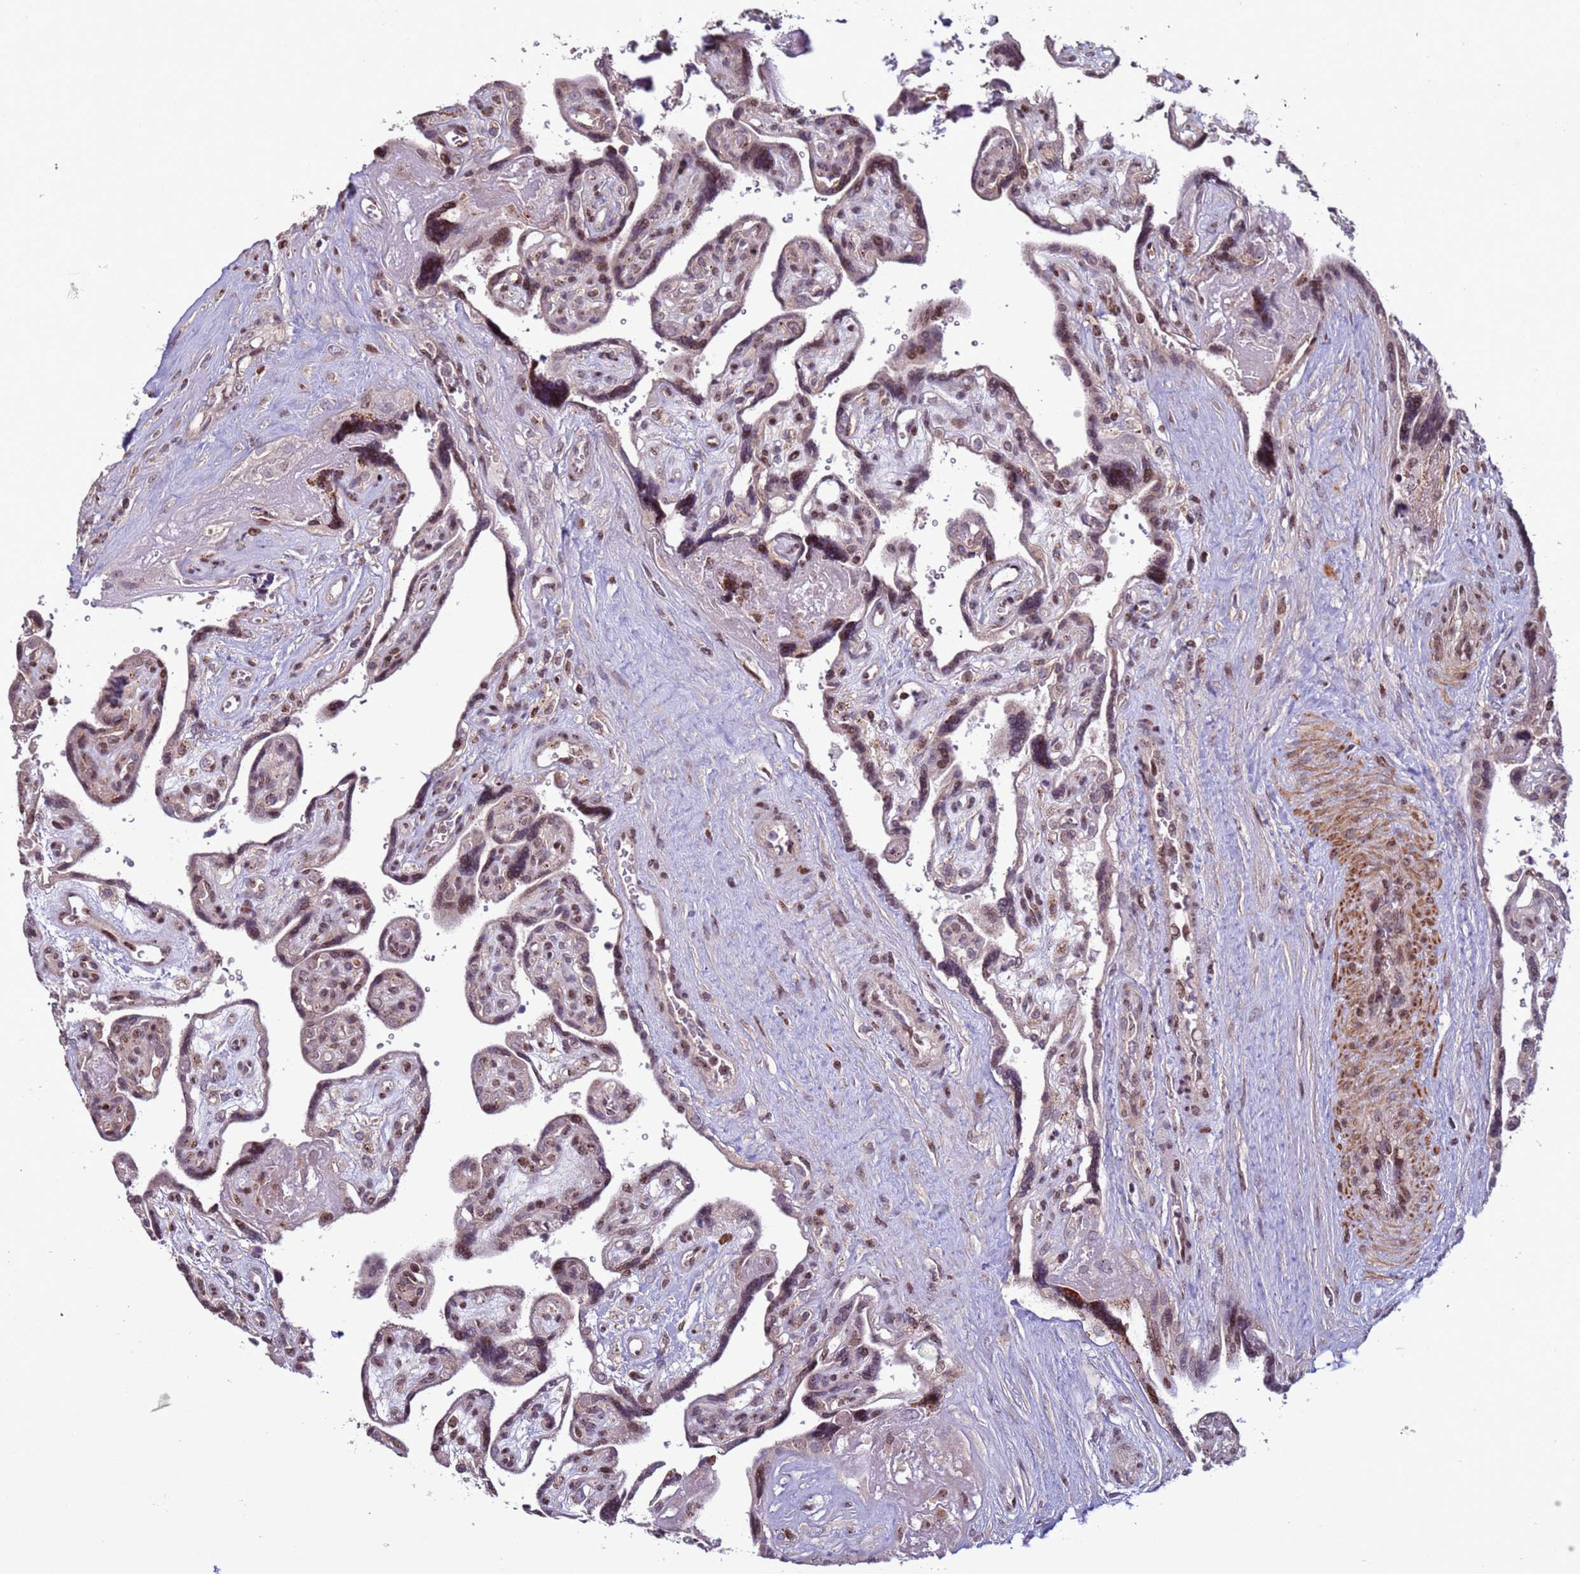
{"staining": {"intensity": "weak", "quantity": "25%-75%", "location": "nuclear"}, "tissue": "placenta", "cell_type": "Trophoblastic cells", "image_type": "normal", "snomed": [{"axis": "morphology", "description": "Normal tissue, NOS"}, {"axis": "topography", "description": "Placenta"}], "caption": "Immunohistochemical staining of unremarkable placenta exhibits low levels of weak nuclear expression in about 25%-75% of trophoblastic cells.", "gene": "HGH1", "patient": {"sex": "female", "age": 39}}